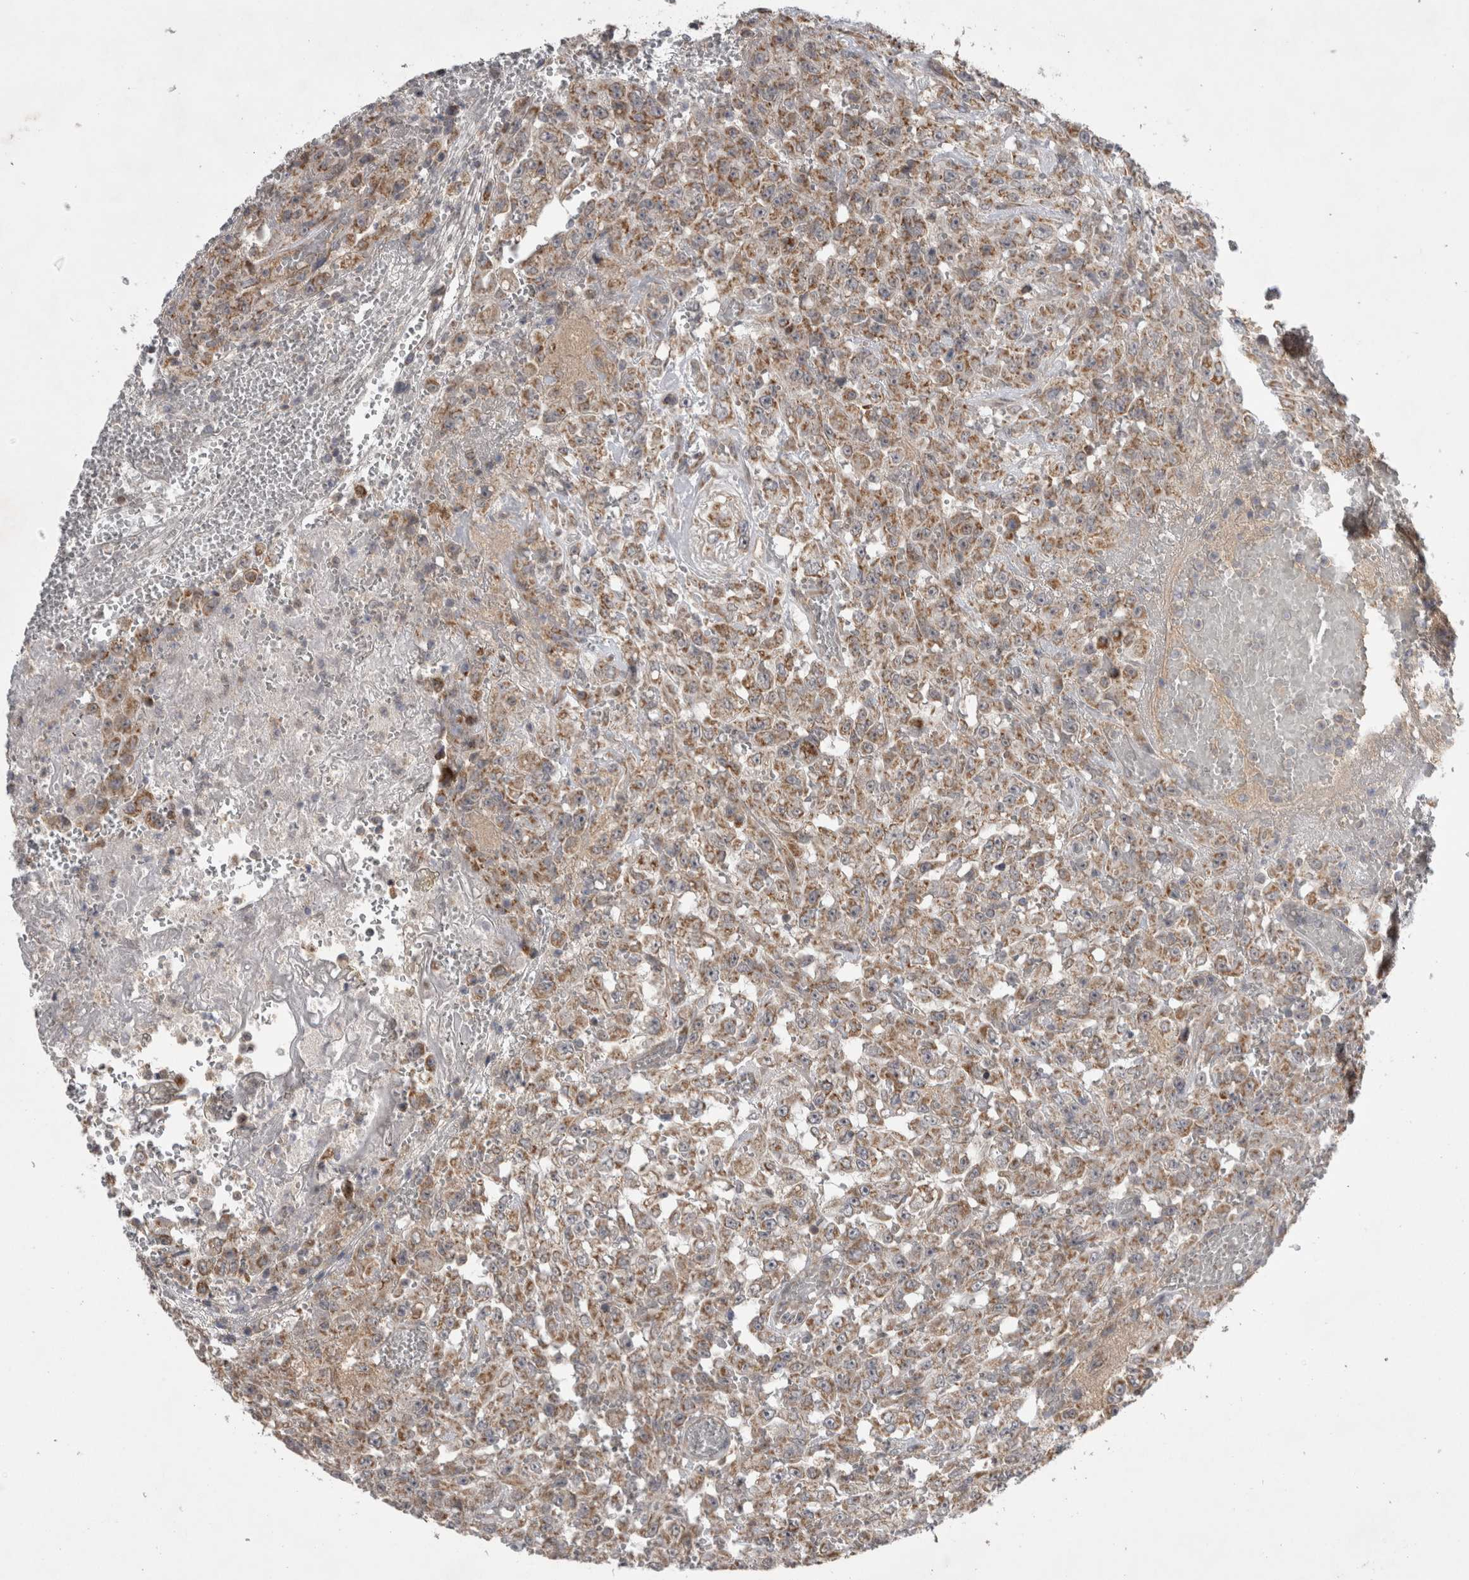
{"staining": {"intensity": "weak", "quantity": ">75%", "location": "cytoplasmic/membranous"}, "tissue": "urothelial cancer", "cell_type": "Tumor cells", "image_type": "cancer", "snomed": [{"axis": "morphology", "description": "Urothelial carcinoma, High grade"}, {"axis": "topography", "description": "Urinary bladder"}], "caption": "Tumor cells demonstrate low levels of weak cytoplasmic/membranous staining in about >75% of cells in high-grade urothelial carcinoma.", "gene": "KCNIP1", "patient": {"sex": "male", "age": 46}}